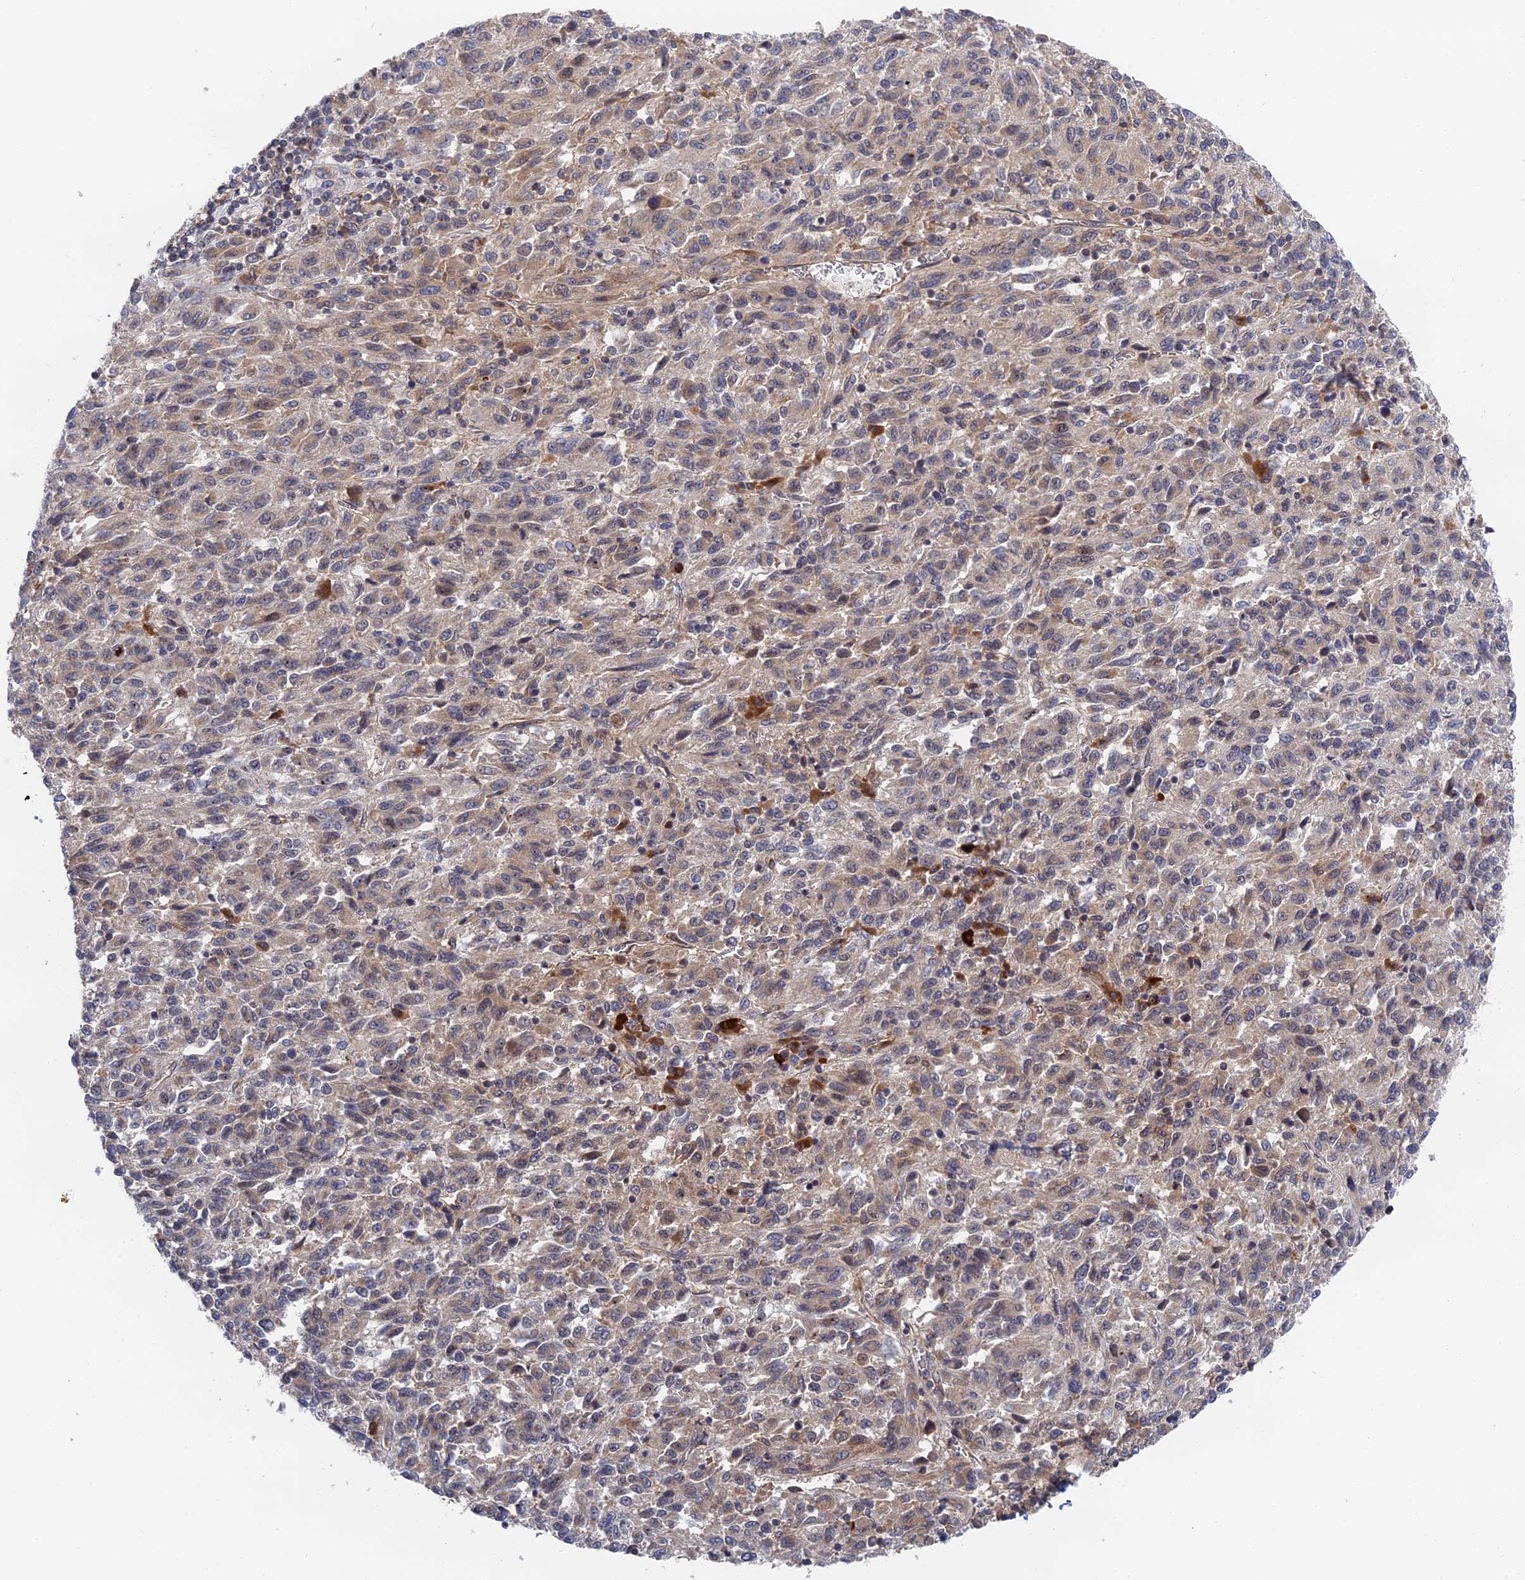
{"staining": {"intensity": "weak", "quantity": "<25%", "location": "cytoplasmic/membranous"}, "tissue": "melanoma", "cell_type": "Tumor cells", "image_type": "cancer", "snomed": [{"axis": "morphology", "description": "Malignant melanoma, Metastatic site"}, {"axis": "topography", "description": "Lung"}], "caption": "Tumor cells are negative for brown protein staining in malignant melanoma (metastatic site).", "gene": "ZNF320", "patient": {"sex": "male", "age": 64}}